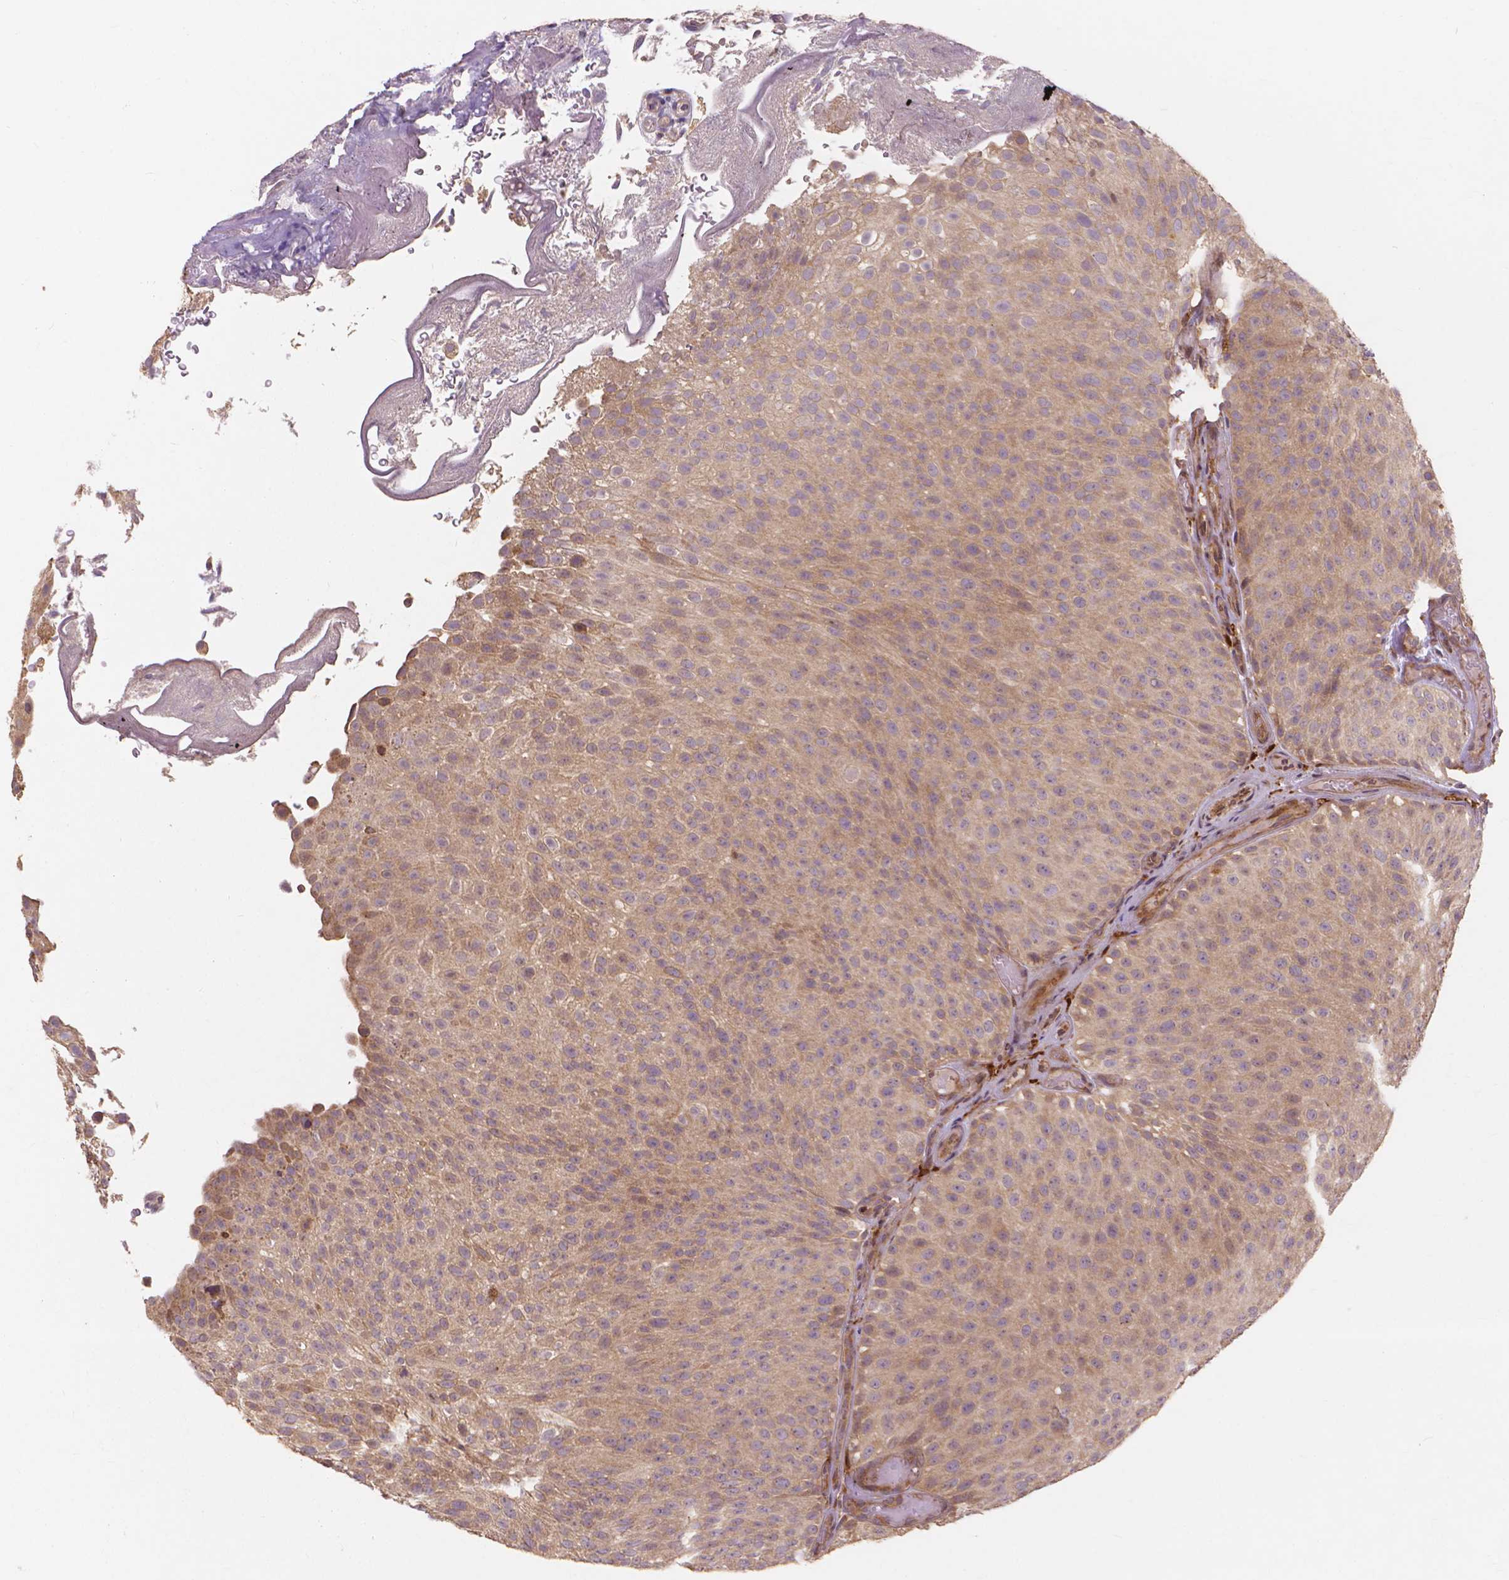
{"staining": {"intensity": "moderate", "quantity": ">75%", "location": "cytoplasmic/membranous"}, "tissue": "urothelial cancer", "cell_type": "Tumor cells", "image_type": "cancer", "snomed": [{"axis": "morphology", "description": "Urothelial carcinoma, Low grade"}, {"axis": "topography", "description": "Urinary bladder"}], "caption": "Urothelial cancer tissue demonstrates moderate cytoplasmic/membranous positivity in about >75% of tumor cells", "gene": "TAB2", "patient": {"sex": "male", "age": 78}}